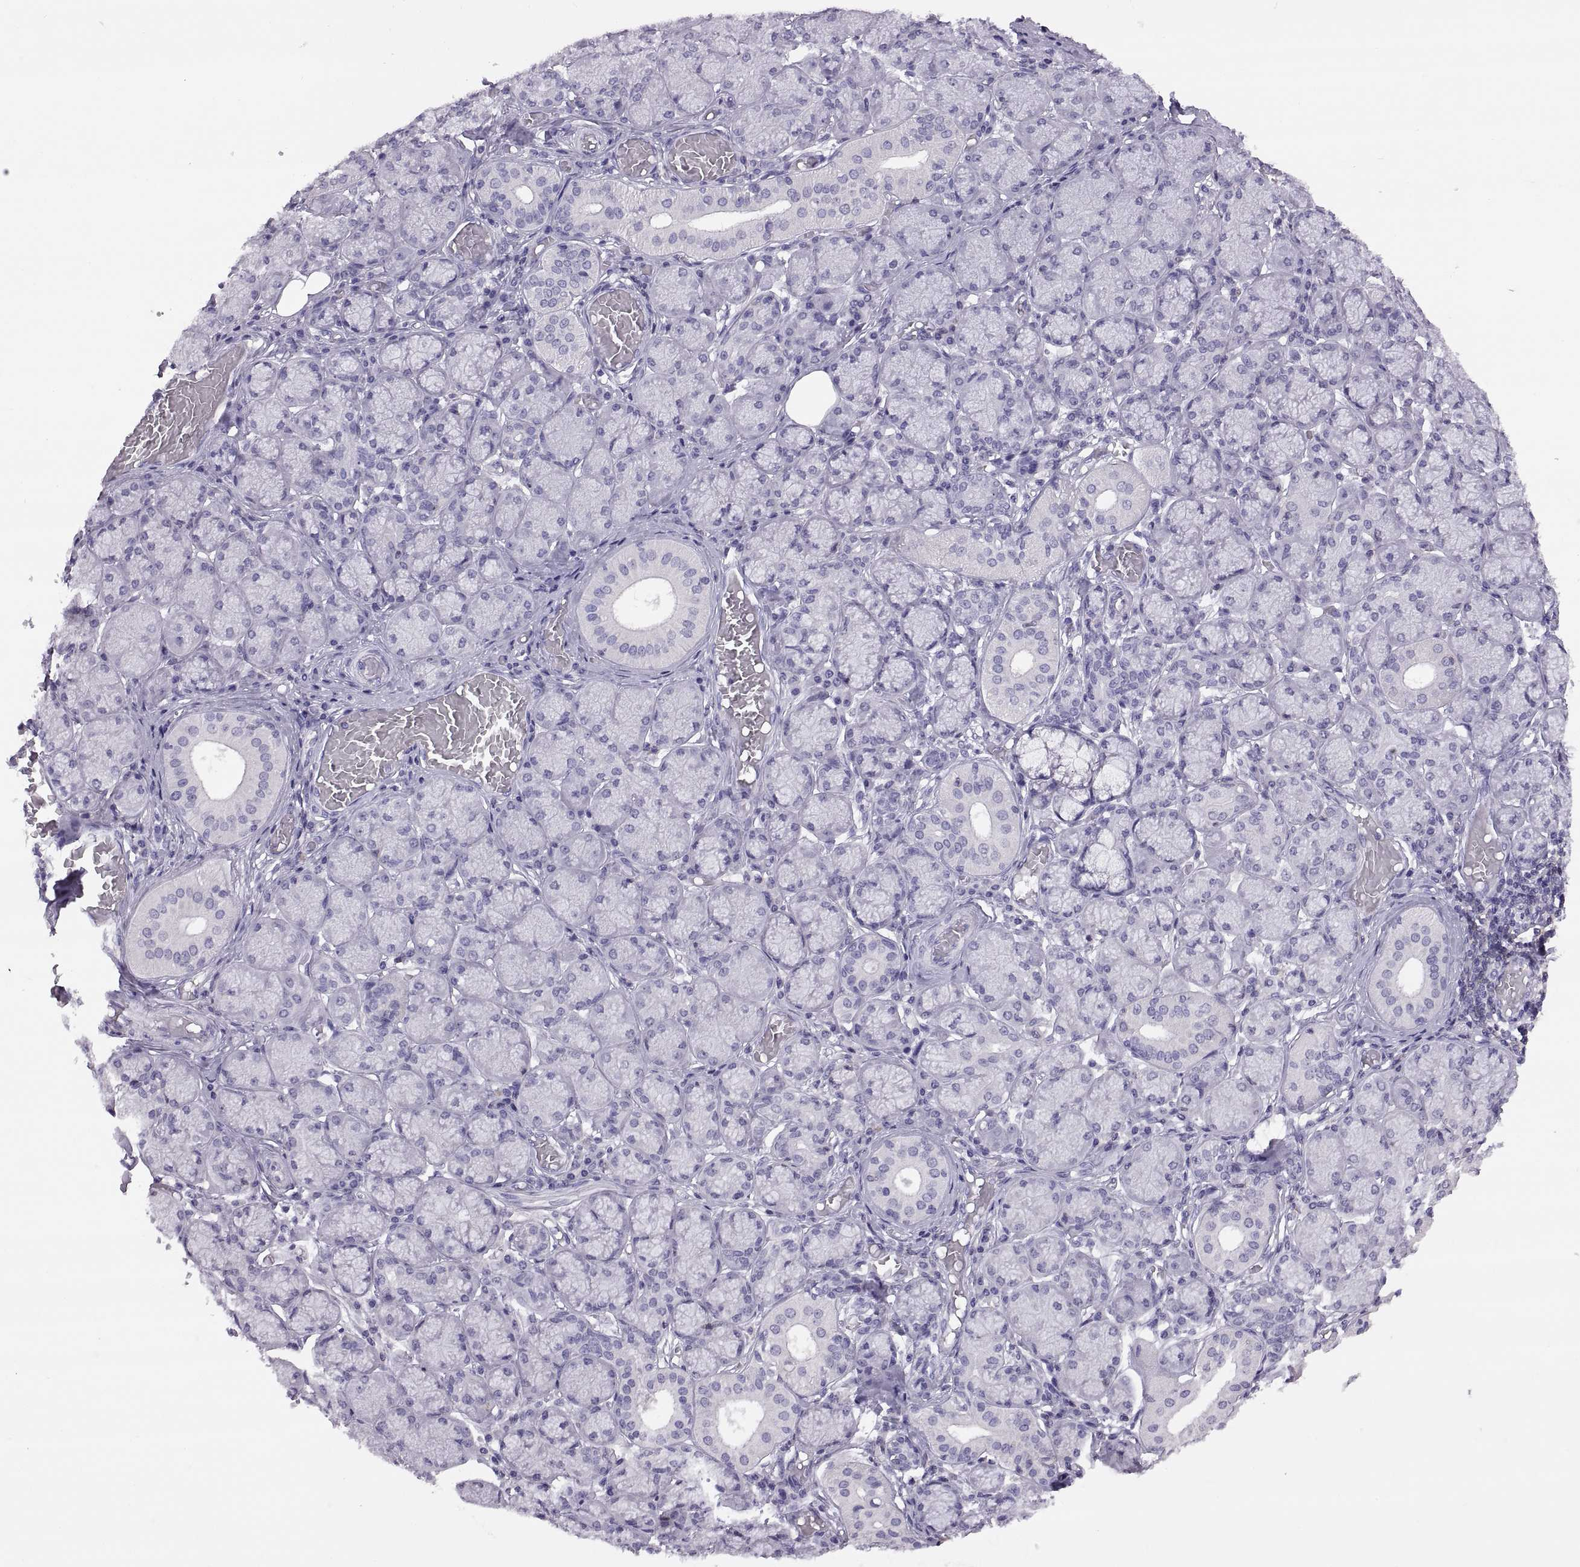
{"staining": {"intensity": "negative", "quantity": "none", "location": "none"}, "tissue": "salivary gland", "cell_type": "Glandular cells", "image_type": "normal", "snomed": [{"axis": "morphology", "description": "Normal tissue, NOS"}, {"axis": "topography", "description": "Salivary gland"}, {"axis": "topography", "description": "Peripheral nerve tissue"}], "caption": "High power microscopy histopathology image of an IHC micrograph of unremarkable salivary gland, revealing no significant positivity in glandular cells. (Brightfield microscopy of DAB (3,3'-diaminobenzidine) immunohistochemistry at high magnification).", "gene": "TTC21A", "patient": {"sex": "female", "age": 24}}